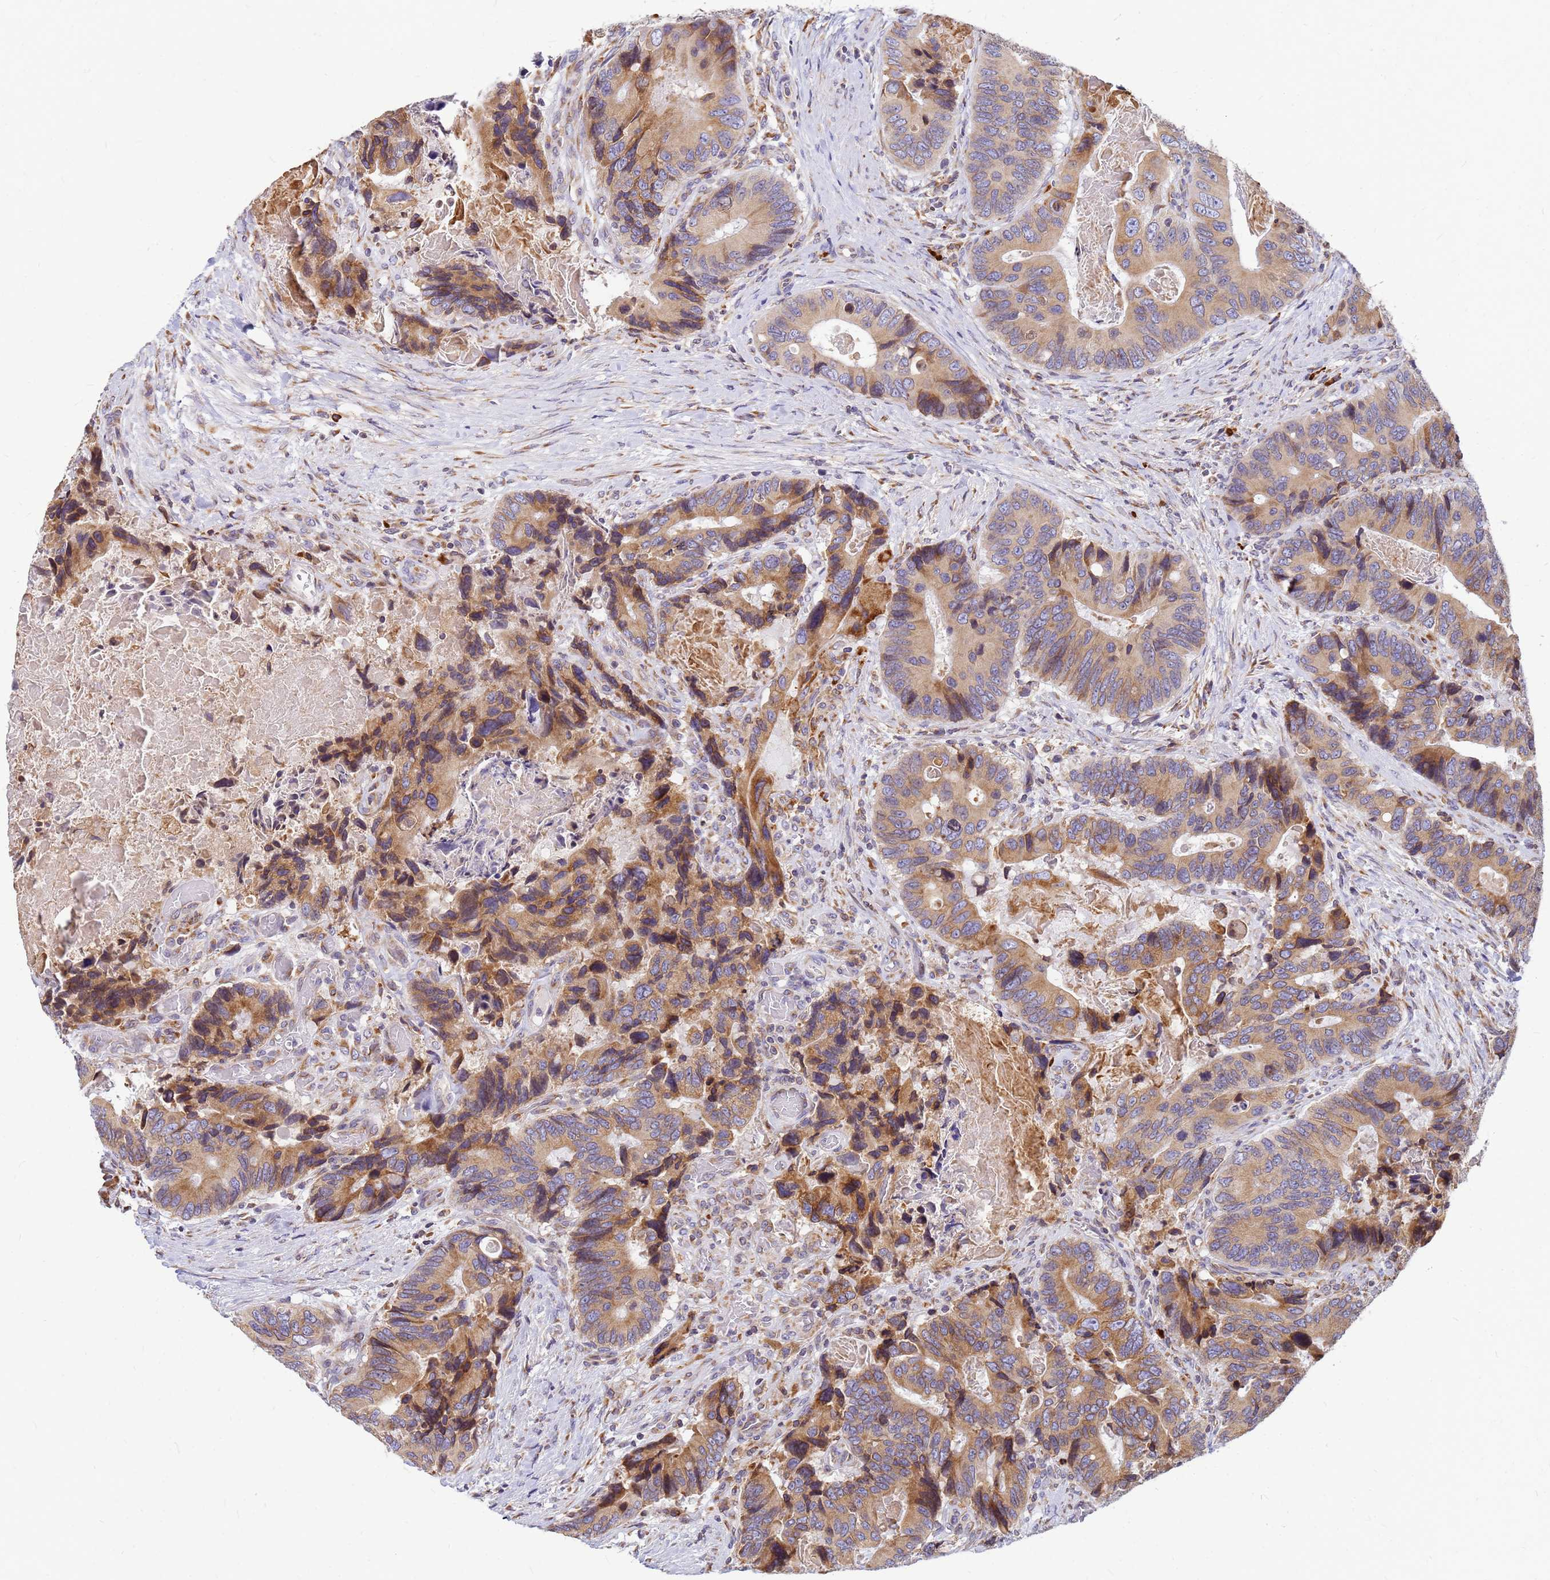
{"staining": {"intensity": "moderate", "quantity": "25%-75%", "location": "cytoplasmic/membranous"}, "tissue": "colorectal cancer", "cell_type": "Tumor cells", "image_type": "cancer", "snomed": [{"axis": "morphology", "description": "Adenocarcinoma, NOS"}, {"axis": "topography", "description": "Colon"}], "caption": "Immunohistochemistry (DAB (3,3'-diaminobenzidine)) staining of human colorectal cancer exhibits moderate cytoplasmic/membranous protein staining in approximately 25%-75% of tumor cells. (Brightfield microscopy of DAB IHC at high magnification).", "gene": "SSR4", "patient": {"sex": "male", "age": 84}}